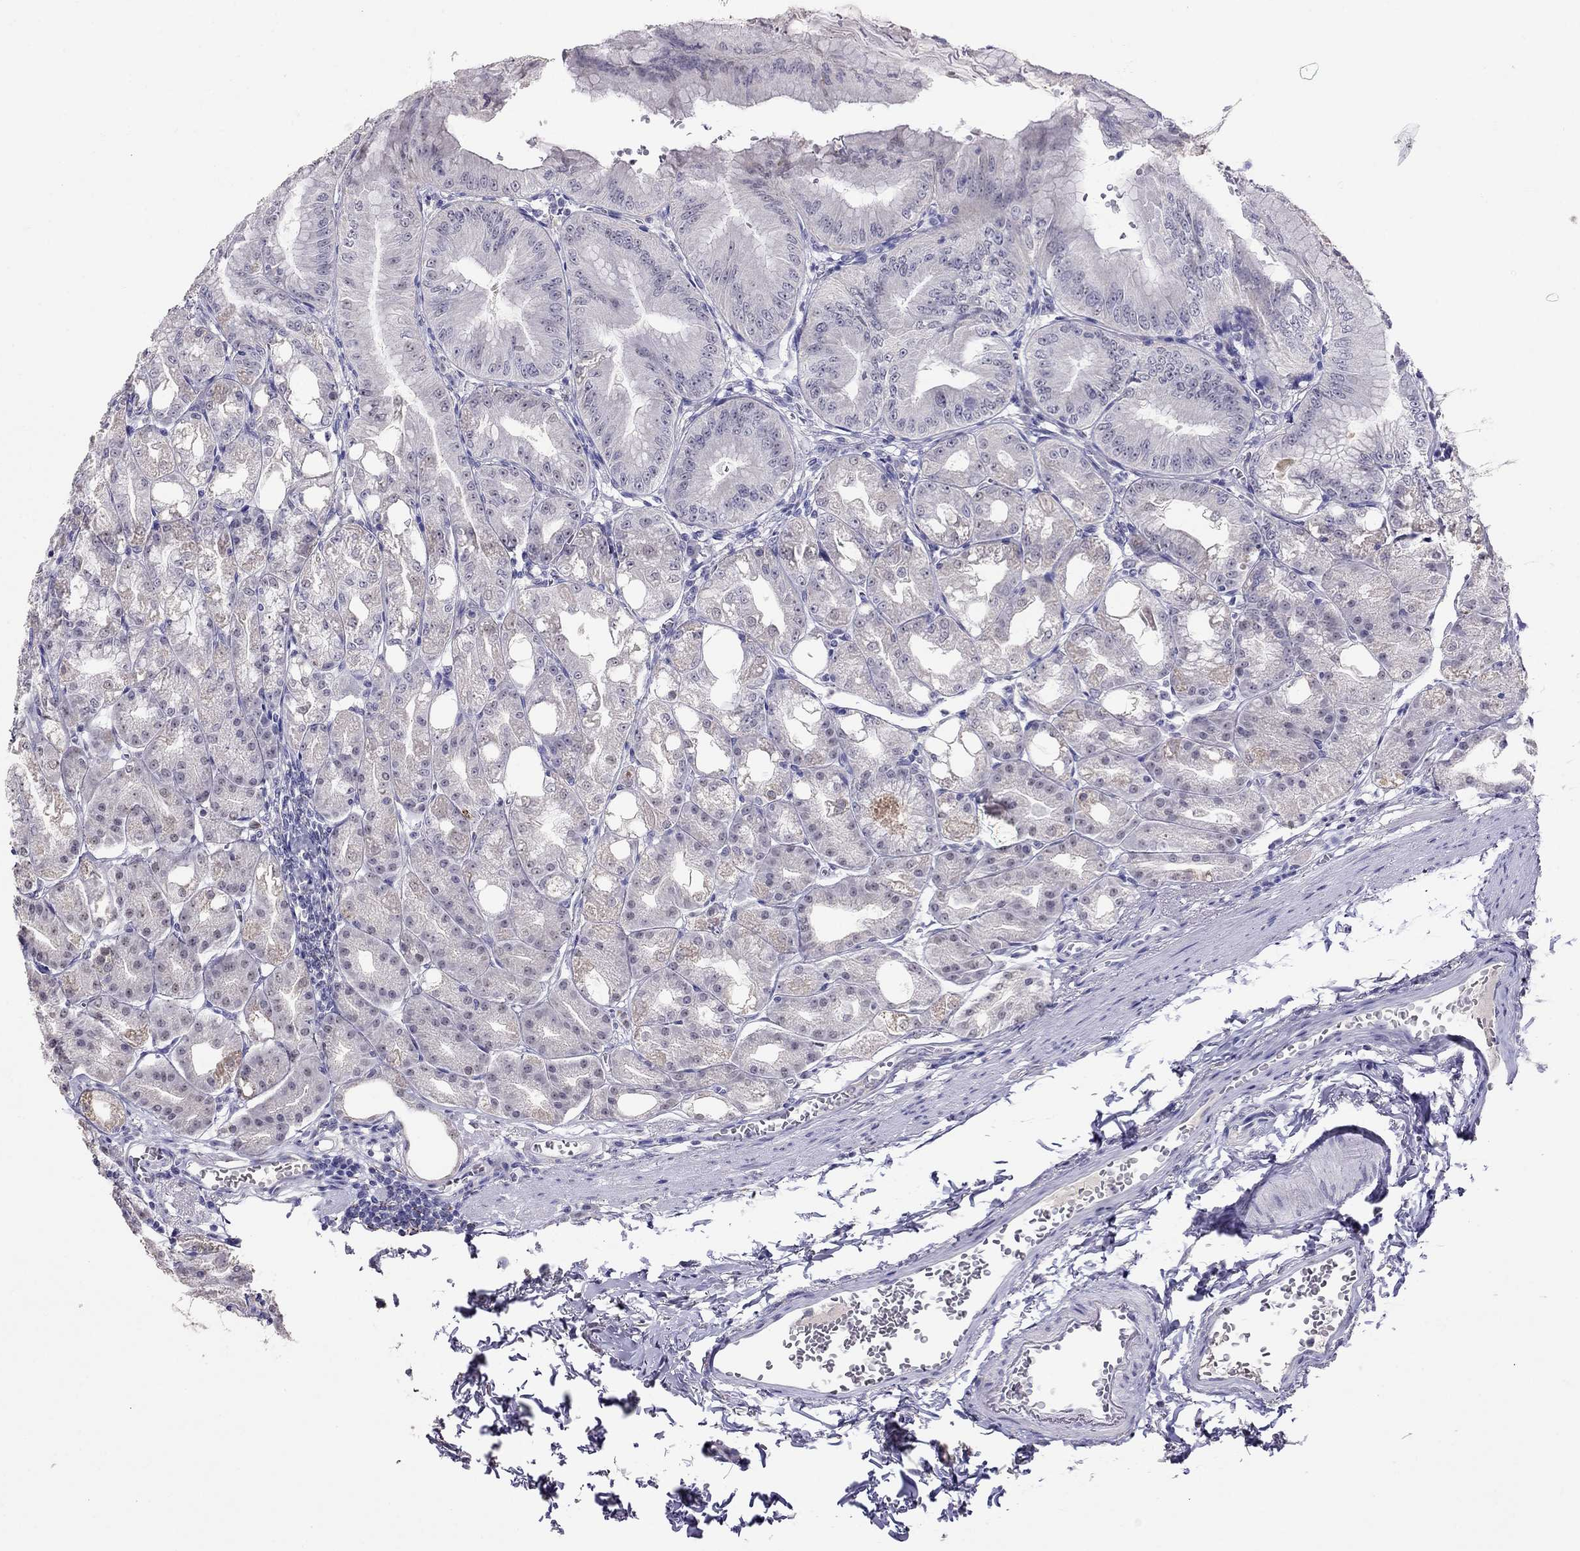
{"staining": {"intensity": "negative", "quantity": "none", "location": "none"}, "tissue": "stomach", "cell_type": "Glandular cells", "image_type": "normal", "snomed": [{"axis": "morphology", "description": "Normal tissue, NOS"}, {"axis": "topography", "description": "Stomach"}], "caption": "A high-resolution micrograph shows immunohistochemistry (IHC) staining of benign stomach, which exhibits no significant expression in glandular cells. (Brightfield microscopy of DAB IHC at high magnification).", "gene": "MYO3B", "patient": {"sex": "male", "age": 71}}